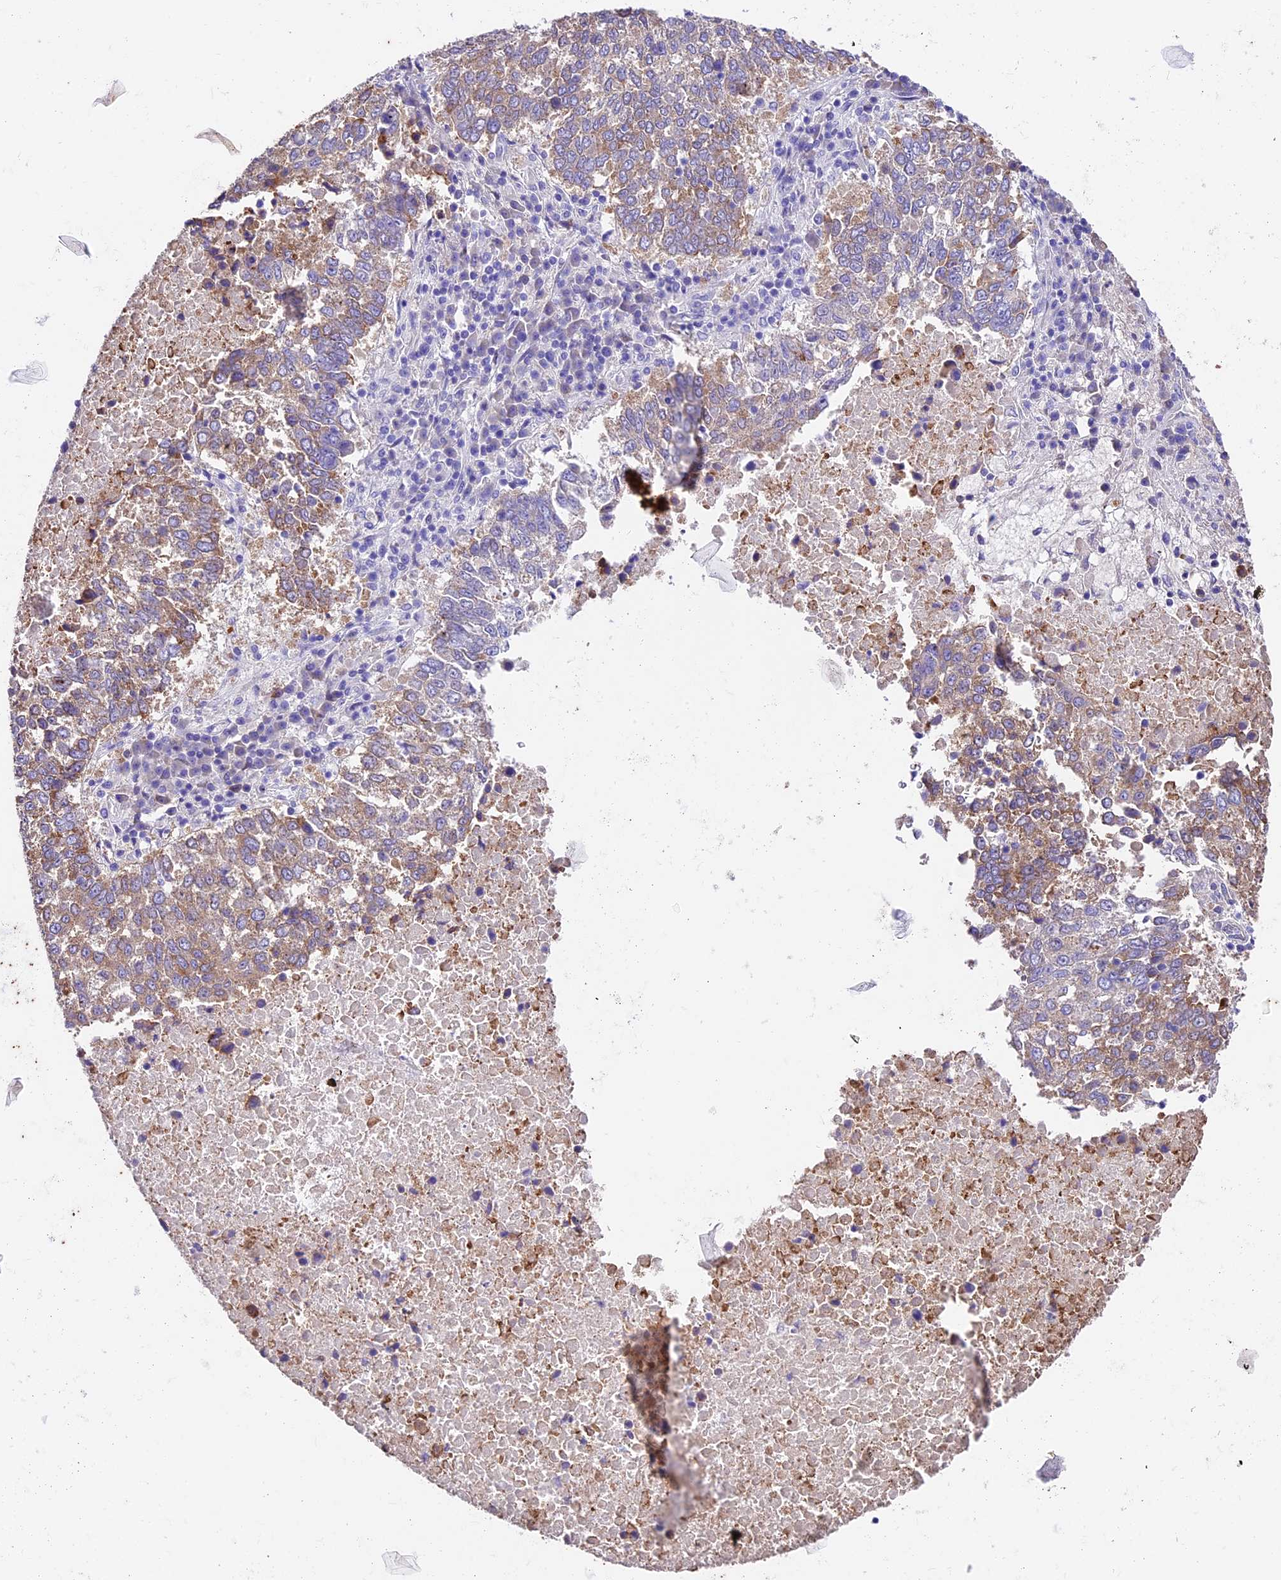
{"staining": {"intensity": "weak", "quantity": "25%-75%", "location": "cytoplasmic/membranous"}, "tissue": "lung cancer", "cell_type": "Tumor cells", "image_type": "cancer", "snomed": [{"axis": "morphology", "description": "Squamous cell carcinoma, NOS"}, {"axis": "topography", "description": "Lung"}], "caption": "IHC micrograph of human lung cancer stained for a protein (brown), which displays low levels of weak cytoplasmic/membranous expression in about 25%-75% of tumor cells.", "gene": "SBNO2", "patient": {"sex": "male", "age": 73}}